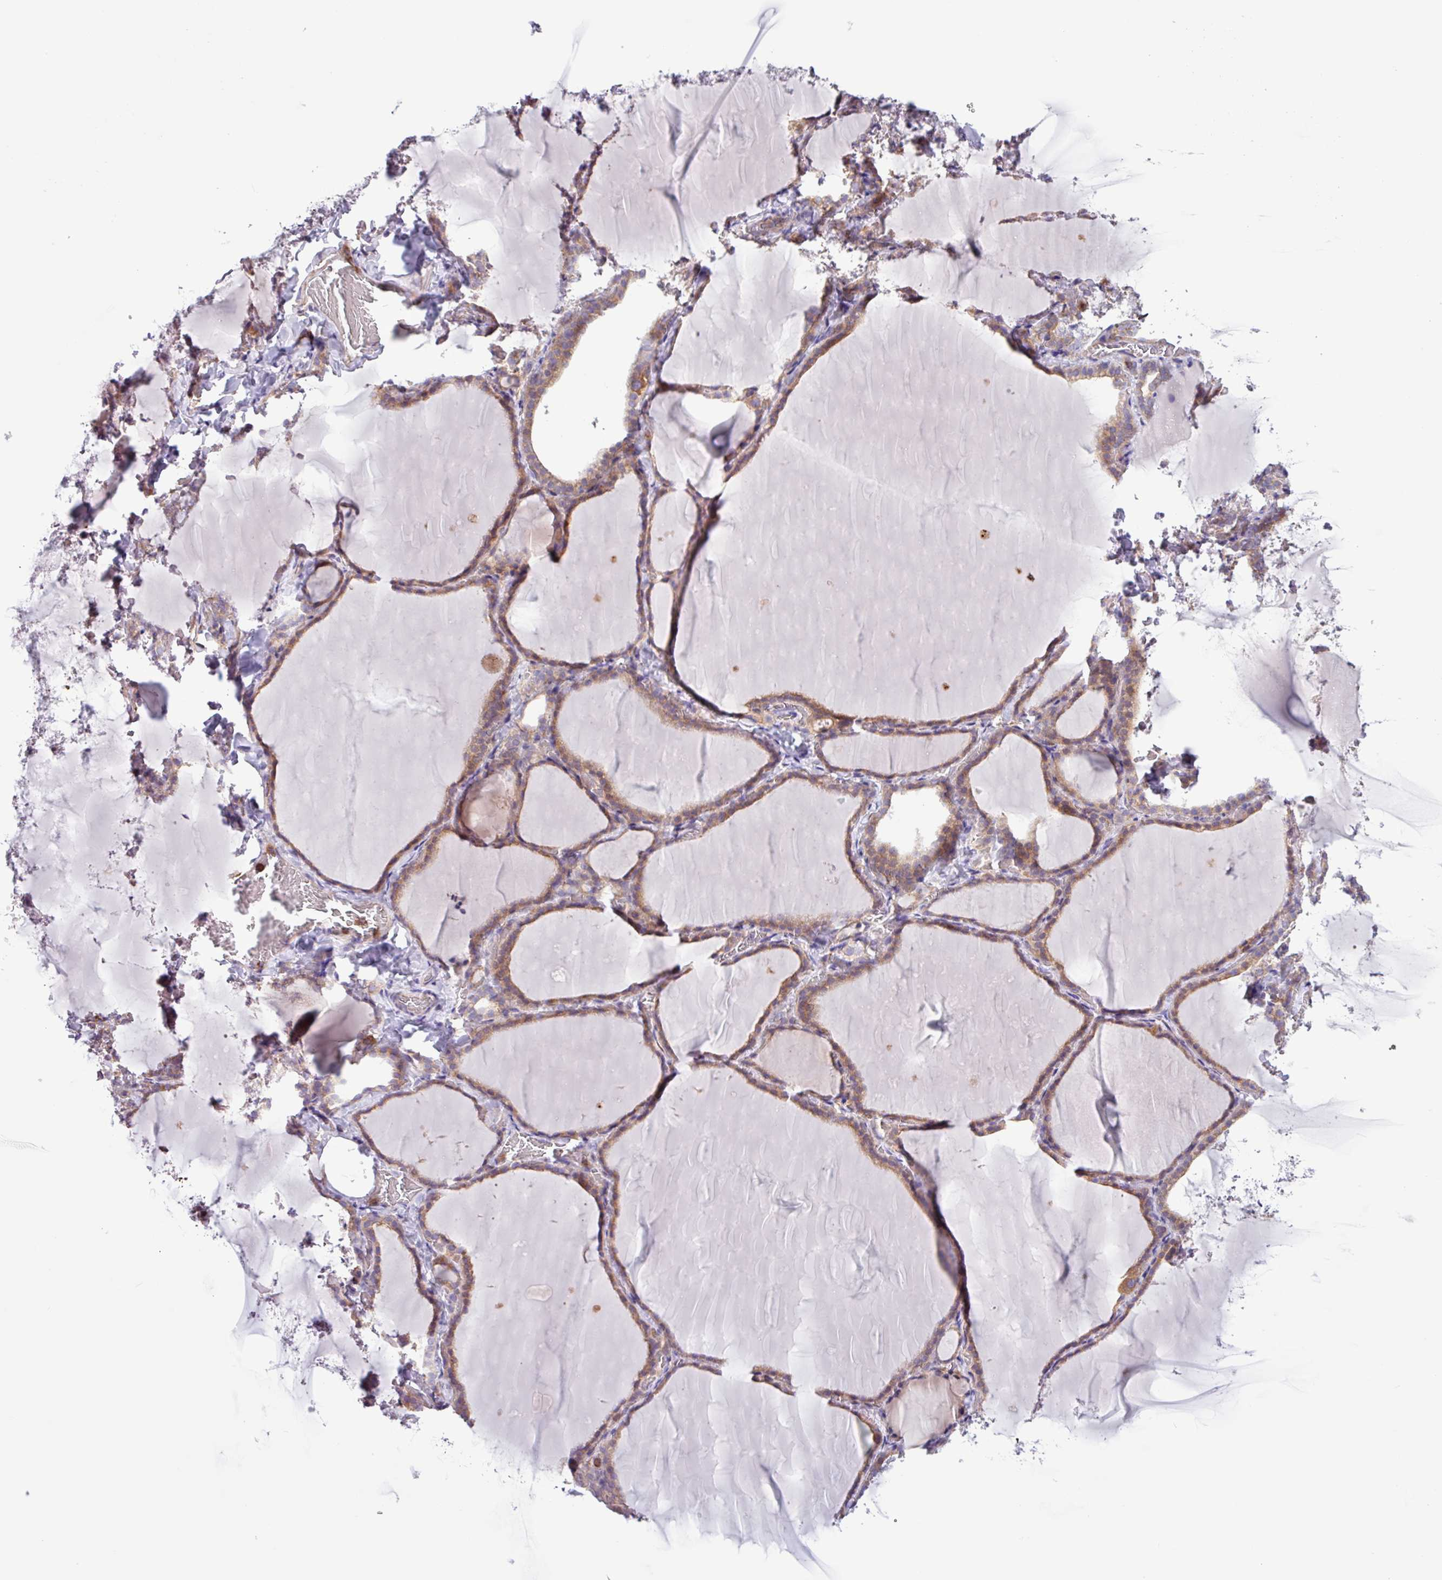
{"staining": {"intensity": "moderate", "quantity": "25%-75%", "location": "cytoplasmic/membranous"}, "tissue": "thyroid gland", "cell_type": "Glandular cells", "image_type": "normal", "snomed": [{"axis": "morphology", "description": "Normal tissue, NOS"}, {"axis": "topography", "description": "Thyroid gland"}], "caption": "A histopathology image of human thyroid gland stained for a protein demonstrates moderate cytoplasmic/membranous brown staining in glandular cells. (IHC, brightfield microscopy, high magnification).", "gene": "ACTR3B", "patient": {"sex": "female", "age": 22}}